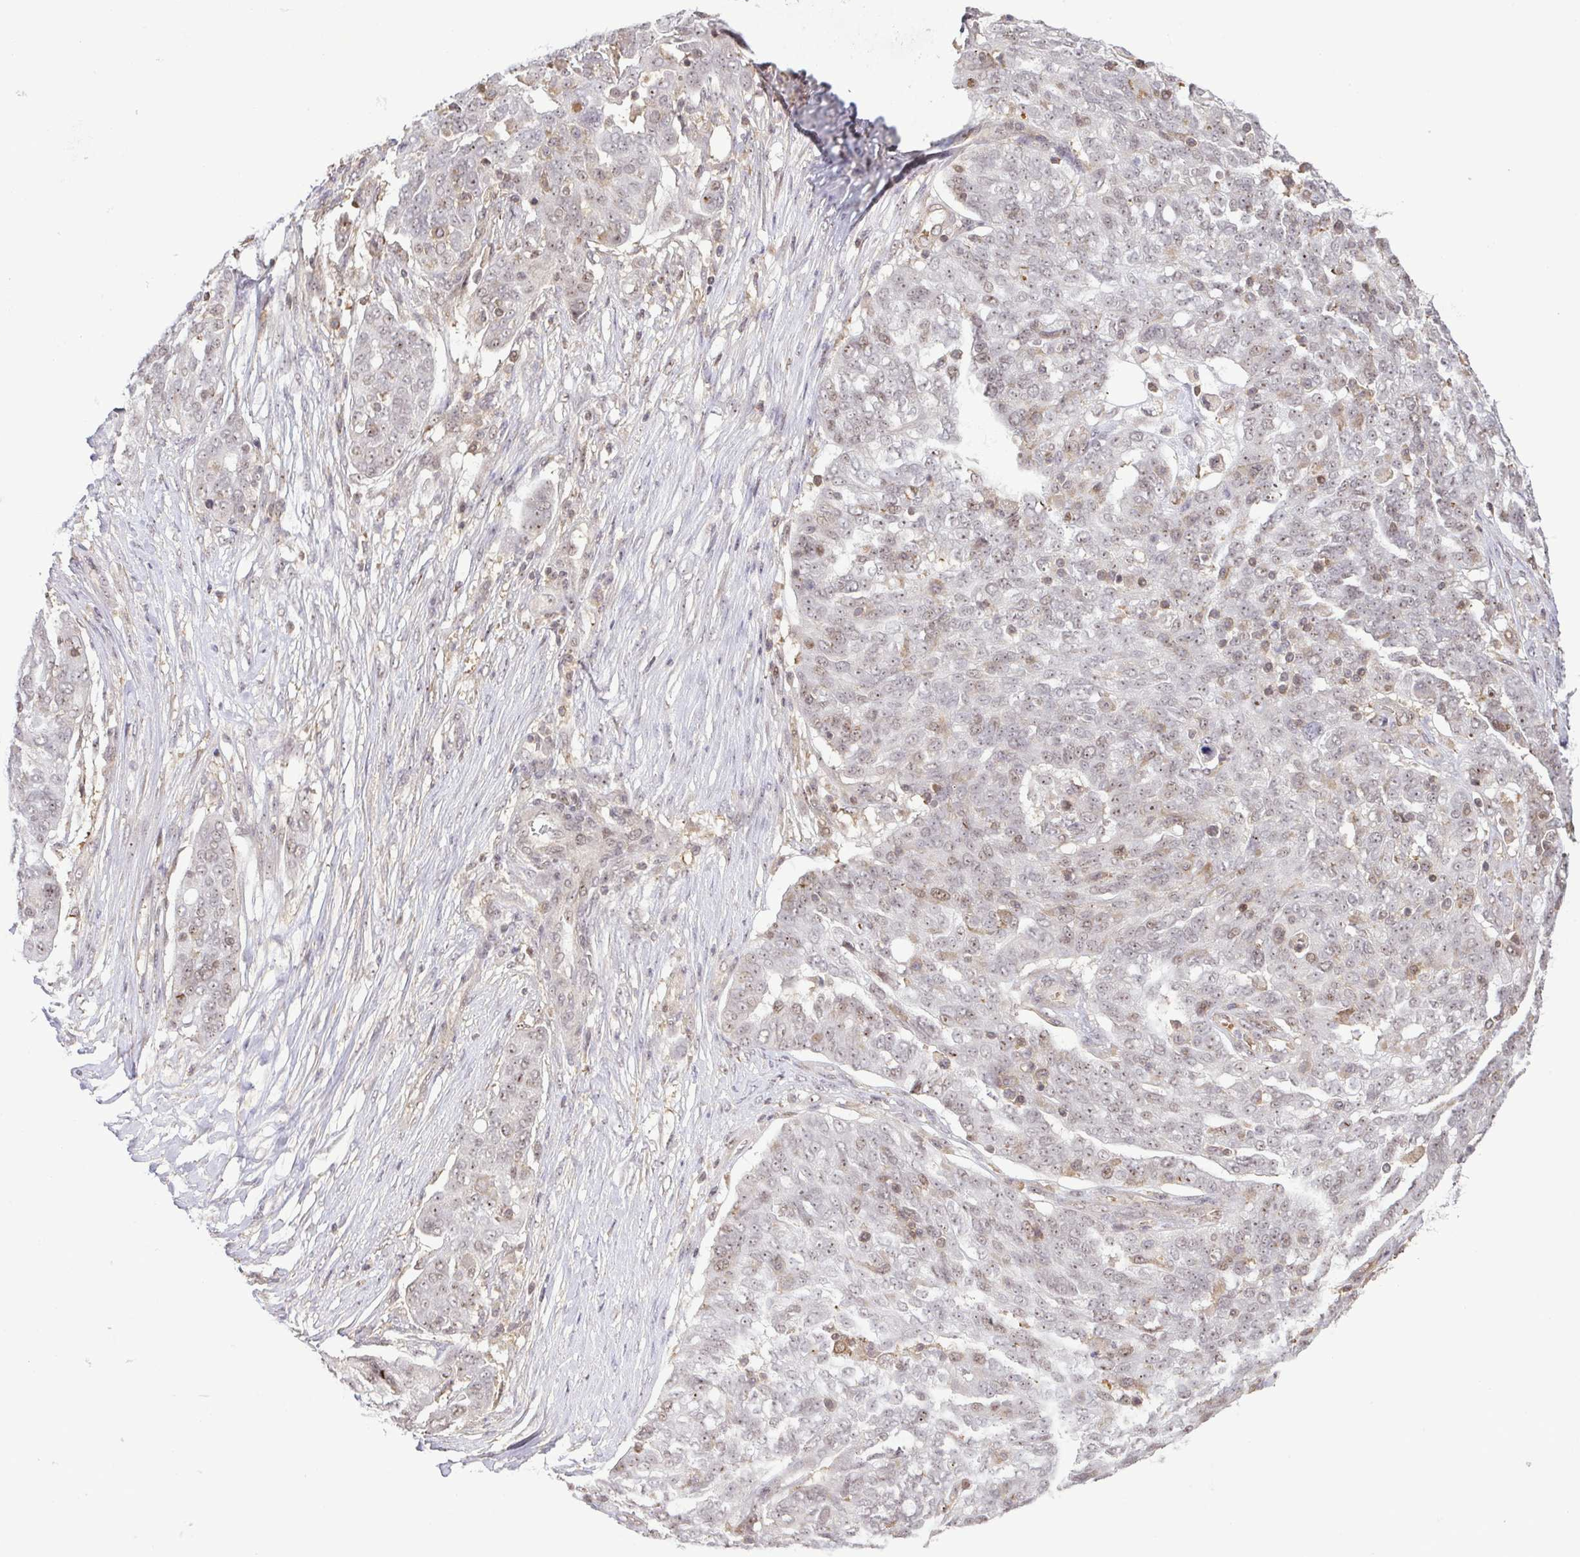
{"staining": {"intensity": "weak", "quantity": "<25%", "location": "nuclear"}, "tissue": "ovarian cancer", "cell_type": "Tumor cells", "image_type": "cancer", "snomed": [{"axis": "morphology", "description": "Cystadenocarcinoma, serous, NOS"}, {"axis": "topography", "description": "Ovary"}], "caption": "This histopathology image is of ovarian cancer stained with IHC to label a protein in brown with the nuclei are counter-stained blue. There is no expression in tumor cells.", "gene": "RSL24D1", "patient": {"sex": "female", "age": 67}}